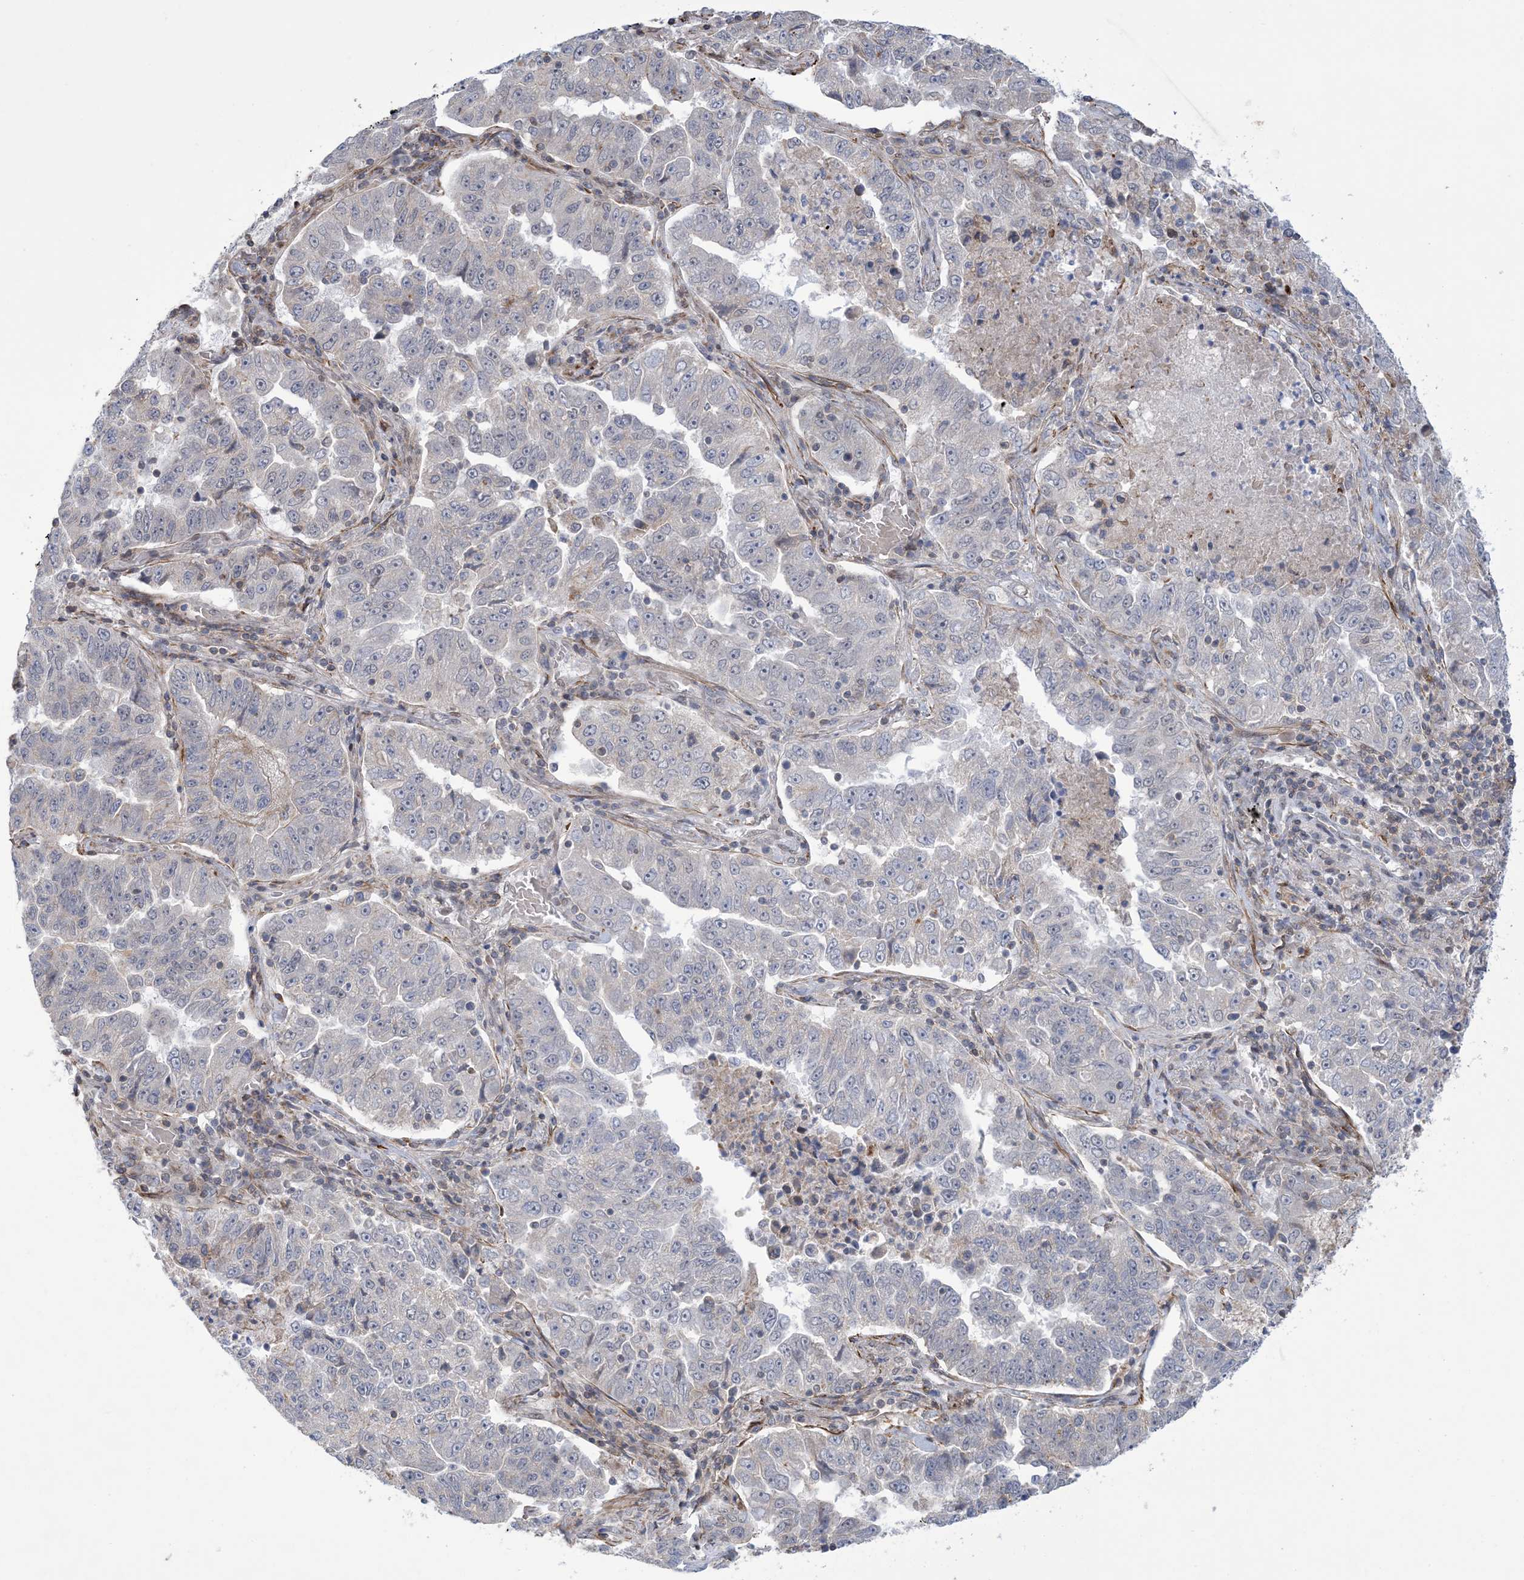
{"staining": {"intensity": "negative", "quantity": "none", "location": "none"}, "tissue": "lung cancer", "cell_type": "Tumor cells", "image_type": "cancer", "snomed": [{"axis": "morphology", "description": "Adenocarcinoma, NOS"}, {"axis": "topography", "description": "Lung"}], "caption": "DAB (3,3'-diaminobenzidine) immunohistochemical staining of human lung cancer displays no significant staining in tumor cells. (Stains: DAB (3,3'-diaminobenzidine) immunohistochemistry with hematoxylin counter stain, Microscopy: brightfield microscopy at high magnification).", "gene": "ZNF8", "patient": {"sex": "female", "age": 51}}